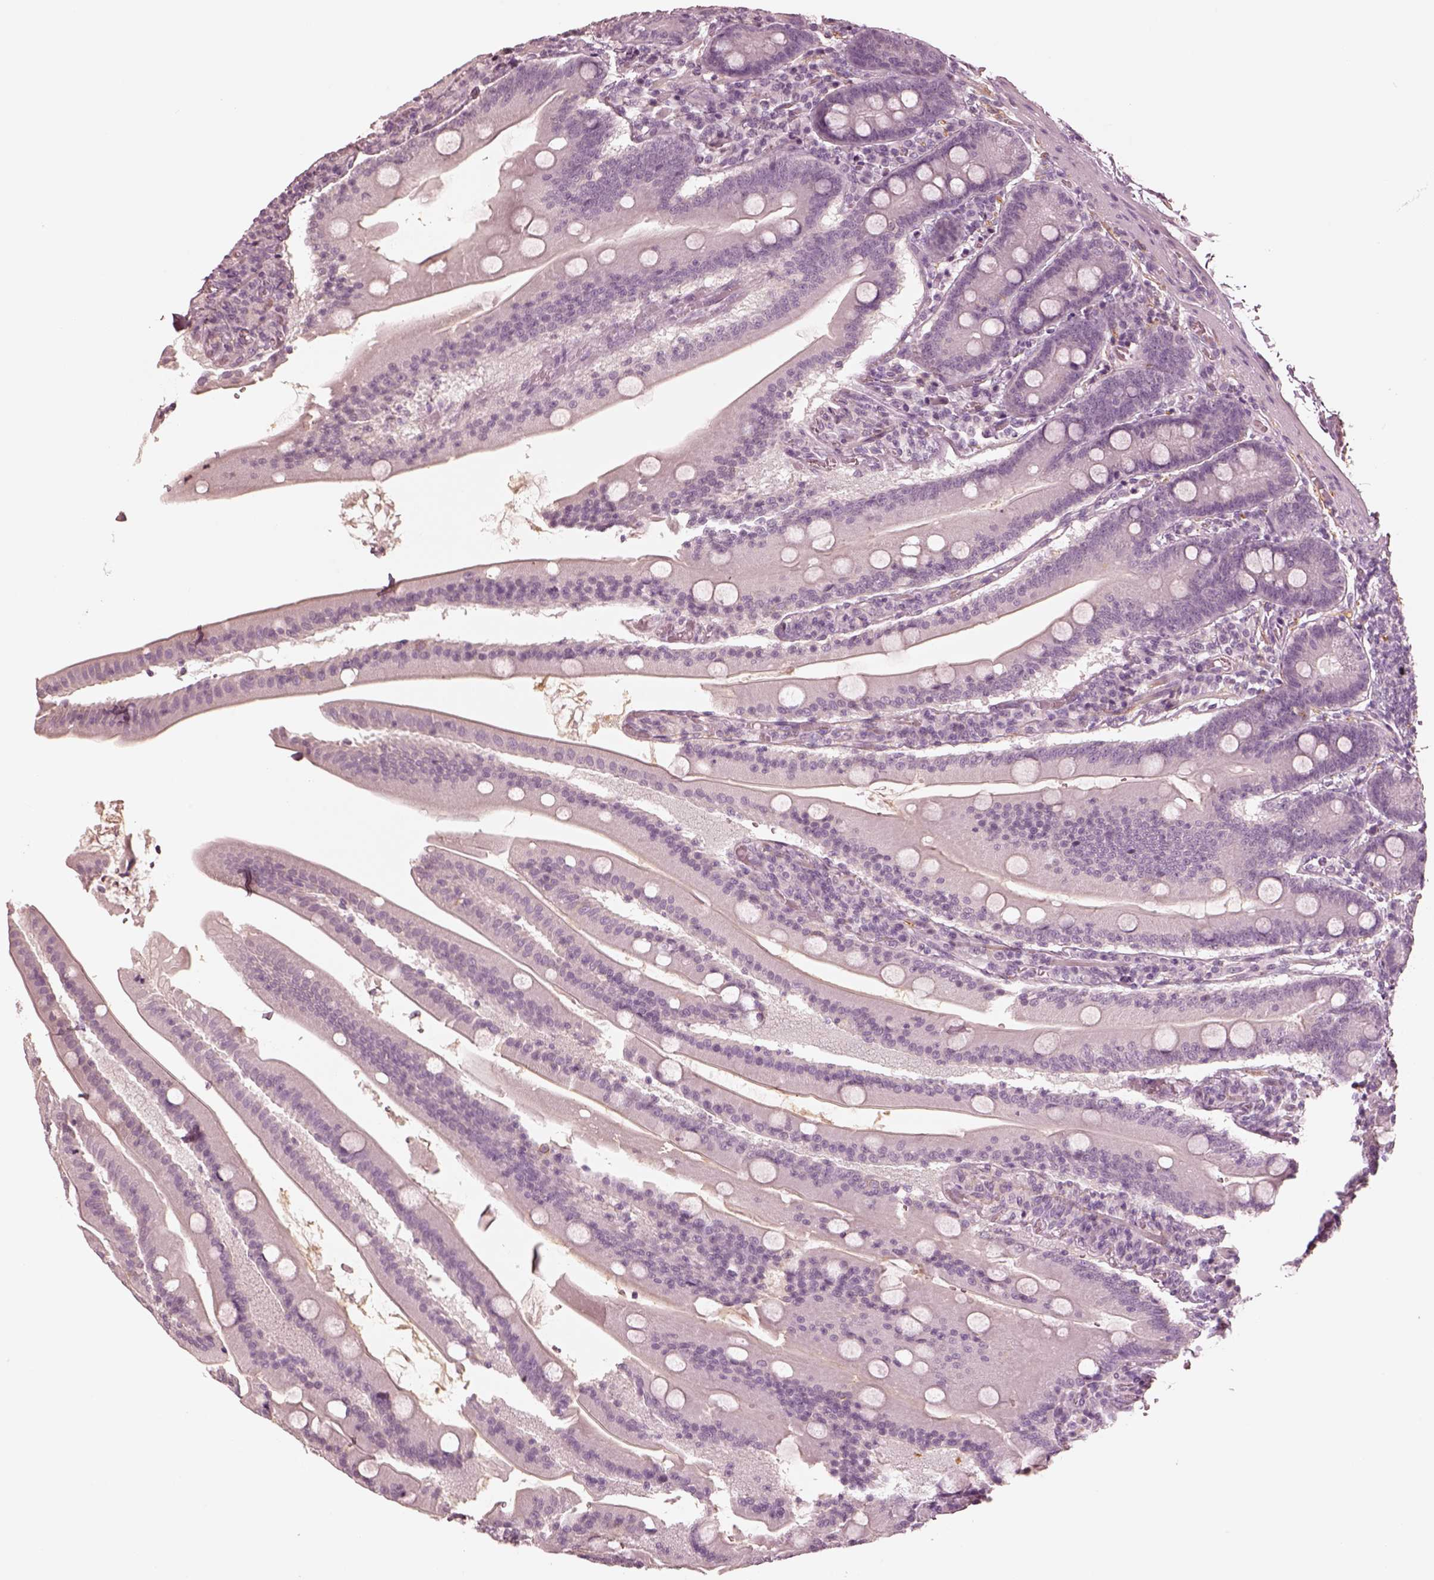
{"staining": {"intensity": "negative", "quantity": "none", "location": "none"}, "tissue": "small intestine", "cell_type": "Glandular cells", "image_type": "normal", "snomed": [{"axis": "morphology", "description": "Normal tissue, NOS"}, {"axis": "topography", "description": "Small intestine"}], "caption": "Immunohistochemistry (IHC) micrograph of benign human small intestine stained for a protein (brown), which exhibits no staining in glandular cells. The staining was performed using DAB to visualize the protein expression in brown, while the nuclei were stained in blue with hematoxylin (Magnification: 20x).", "gene": "DNAAF9", "patient": {"sex": "male", "age": 37}}